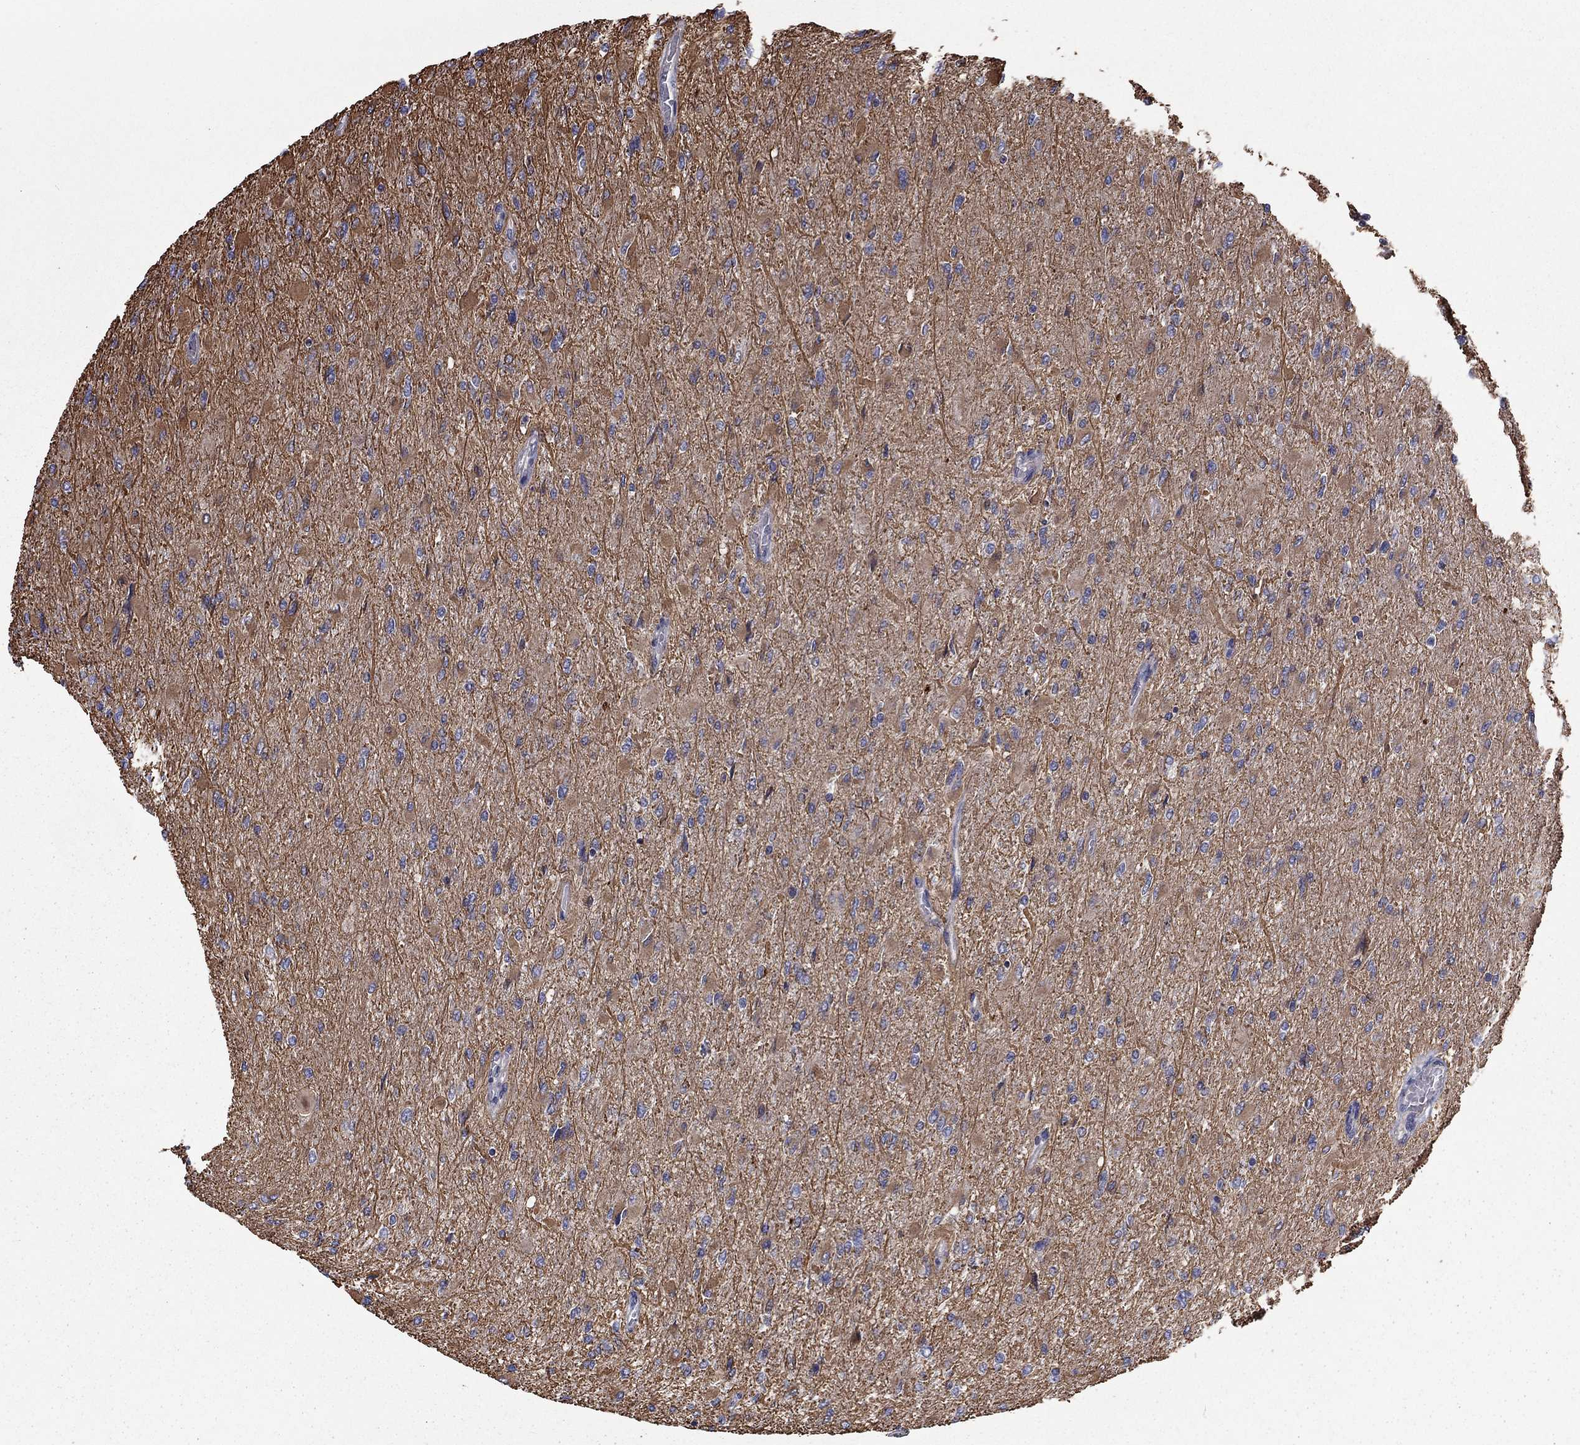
{"staining": {"intensity": "moderate", "quantity": "25%-75%", "location": "cytoplasmic/membranous"}, "tissue": "glioma", "cell_type": "Tumor cells", "image_type": "cancer", "snomed": [{"axis": "morphology", "description": "Glioma, malignant, High grade"}, {"axis": "topography", "description": "Cerebral cortex"}], "caption": "Immunohistochemical staining of human malignant high-grade glioma reveals moderate cytoplasmic/membranous protein positivity in about 25%-75% of tumor cells.", "gene": "CLSTN1", "patient": {"sex": "female", "age": 36}}